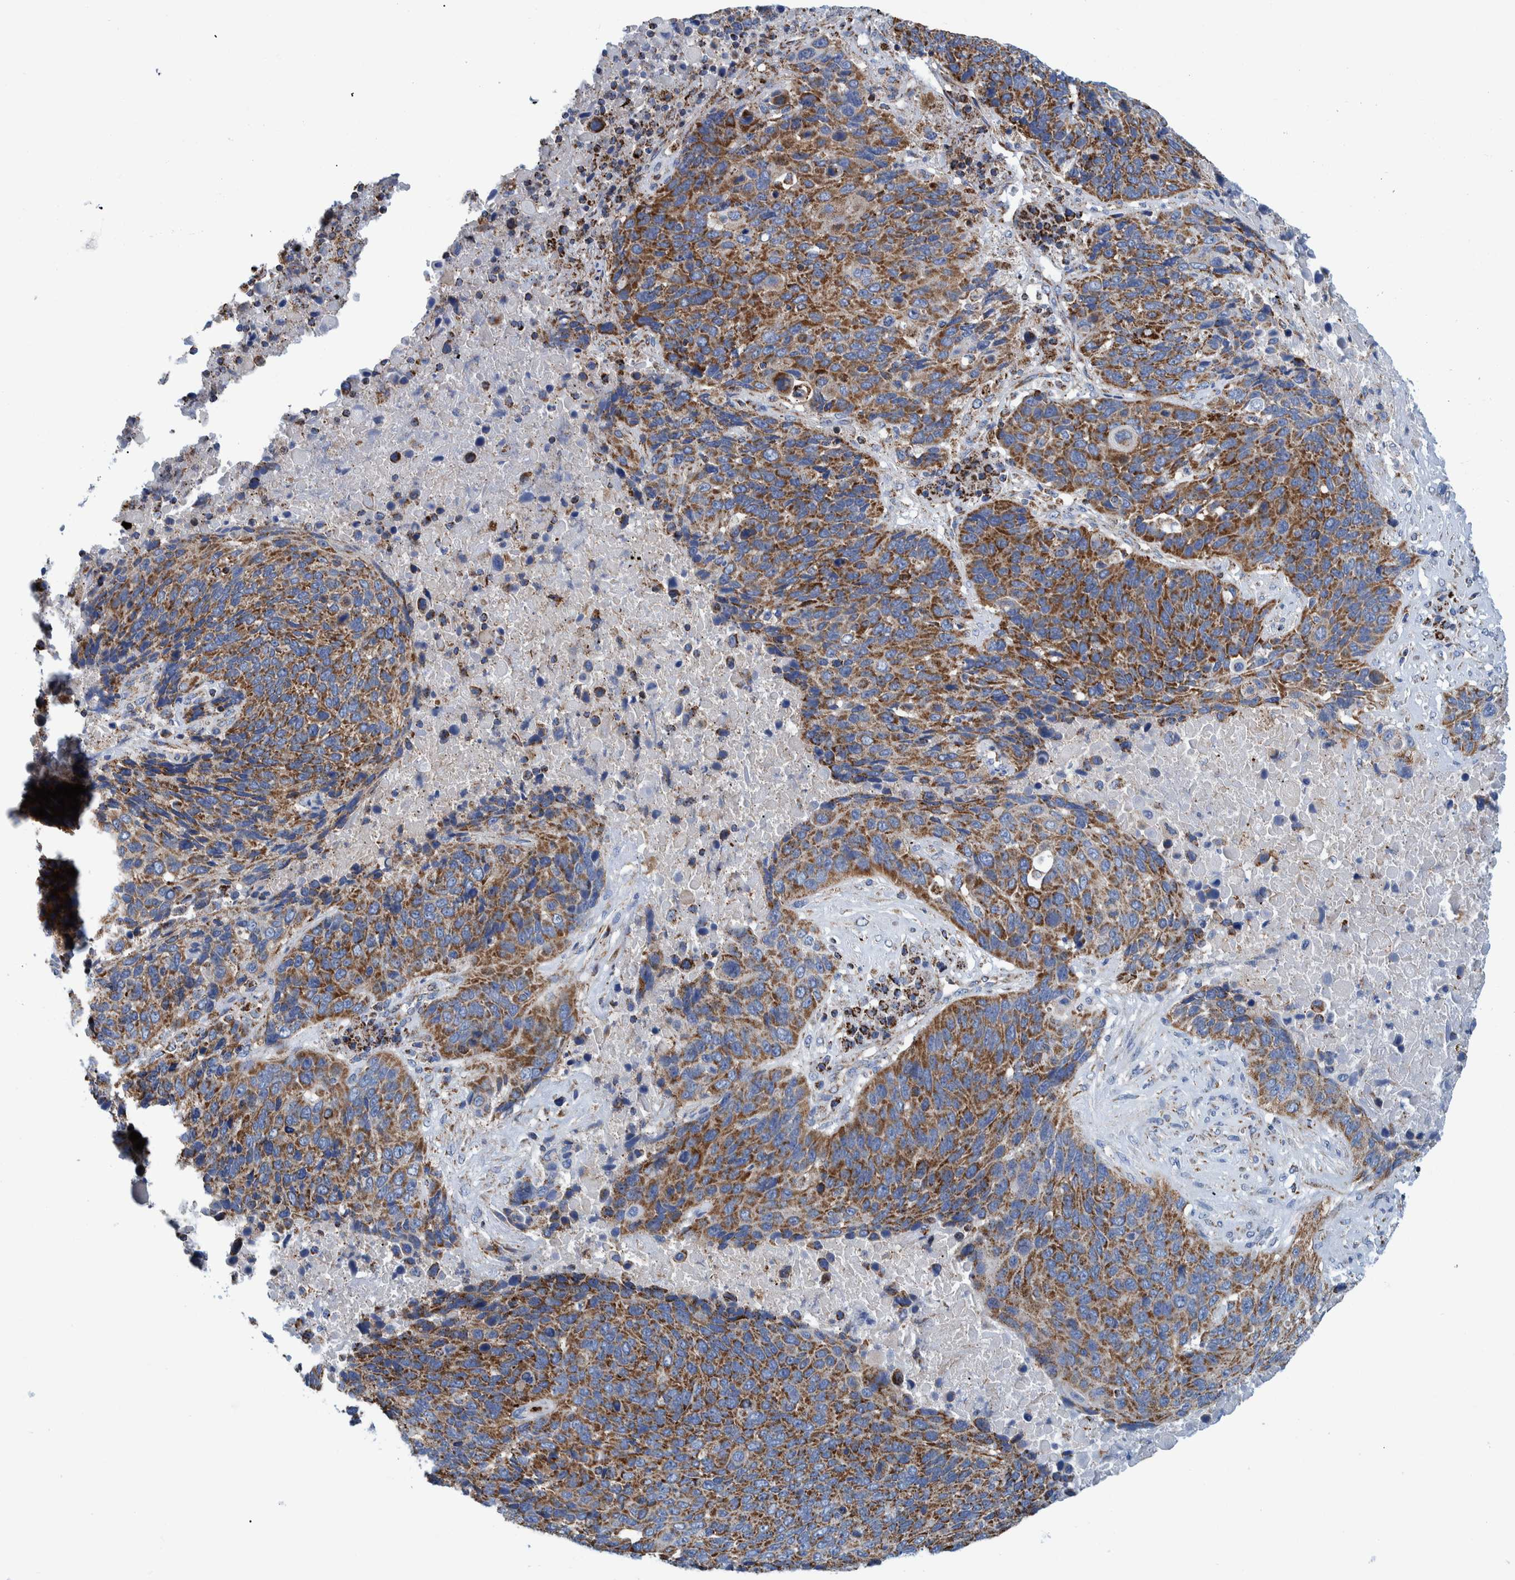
{"staining": {"intensity": "moderate", "quantity": ">75%", "location": "cytoplasmic/membranous"}, "tissue": "lung cancer", "cell_type": "Tumor cells", "image_type": "cancer", "snomed": [{"axis": "morphology", "description": "Squamous cell carcinoma, NOS"}, {"axis": "topography", "description": "Lung"}], "caption": "A medium amount of moderate cytoplasmic/membranous staining is identified in about >75% of tumor cells in squamous cell carcinoma (lung) tissue.", "gene": "BZW2", "patient": {"sex": "male", "age": 66}}